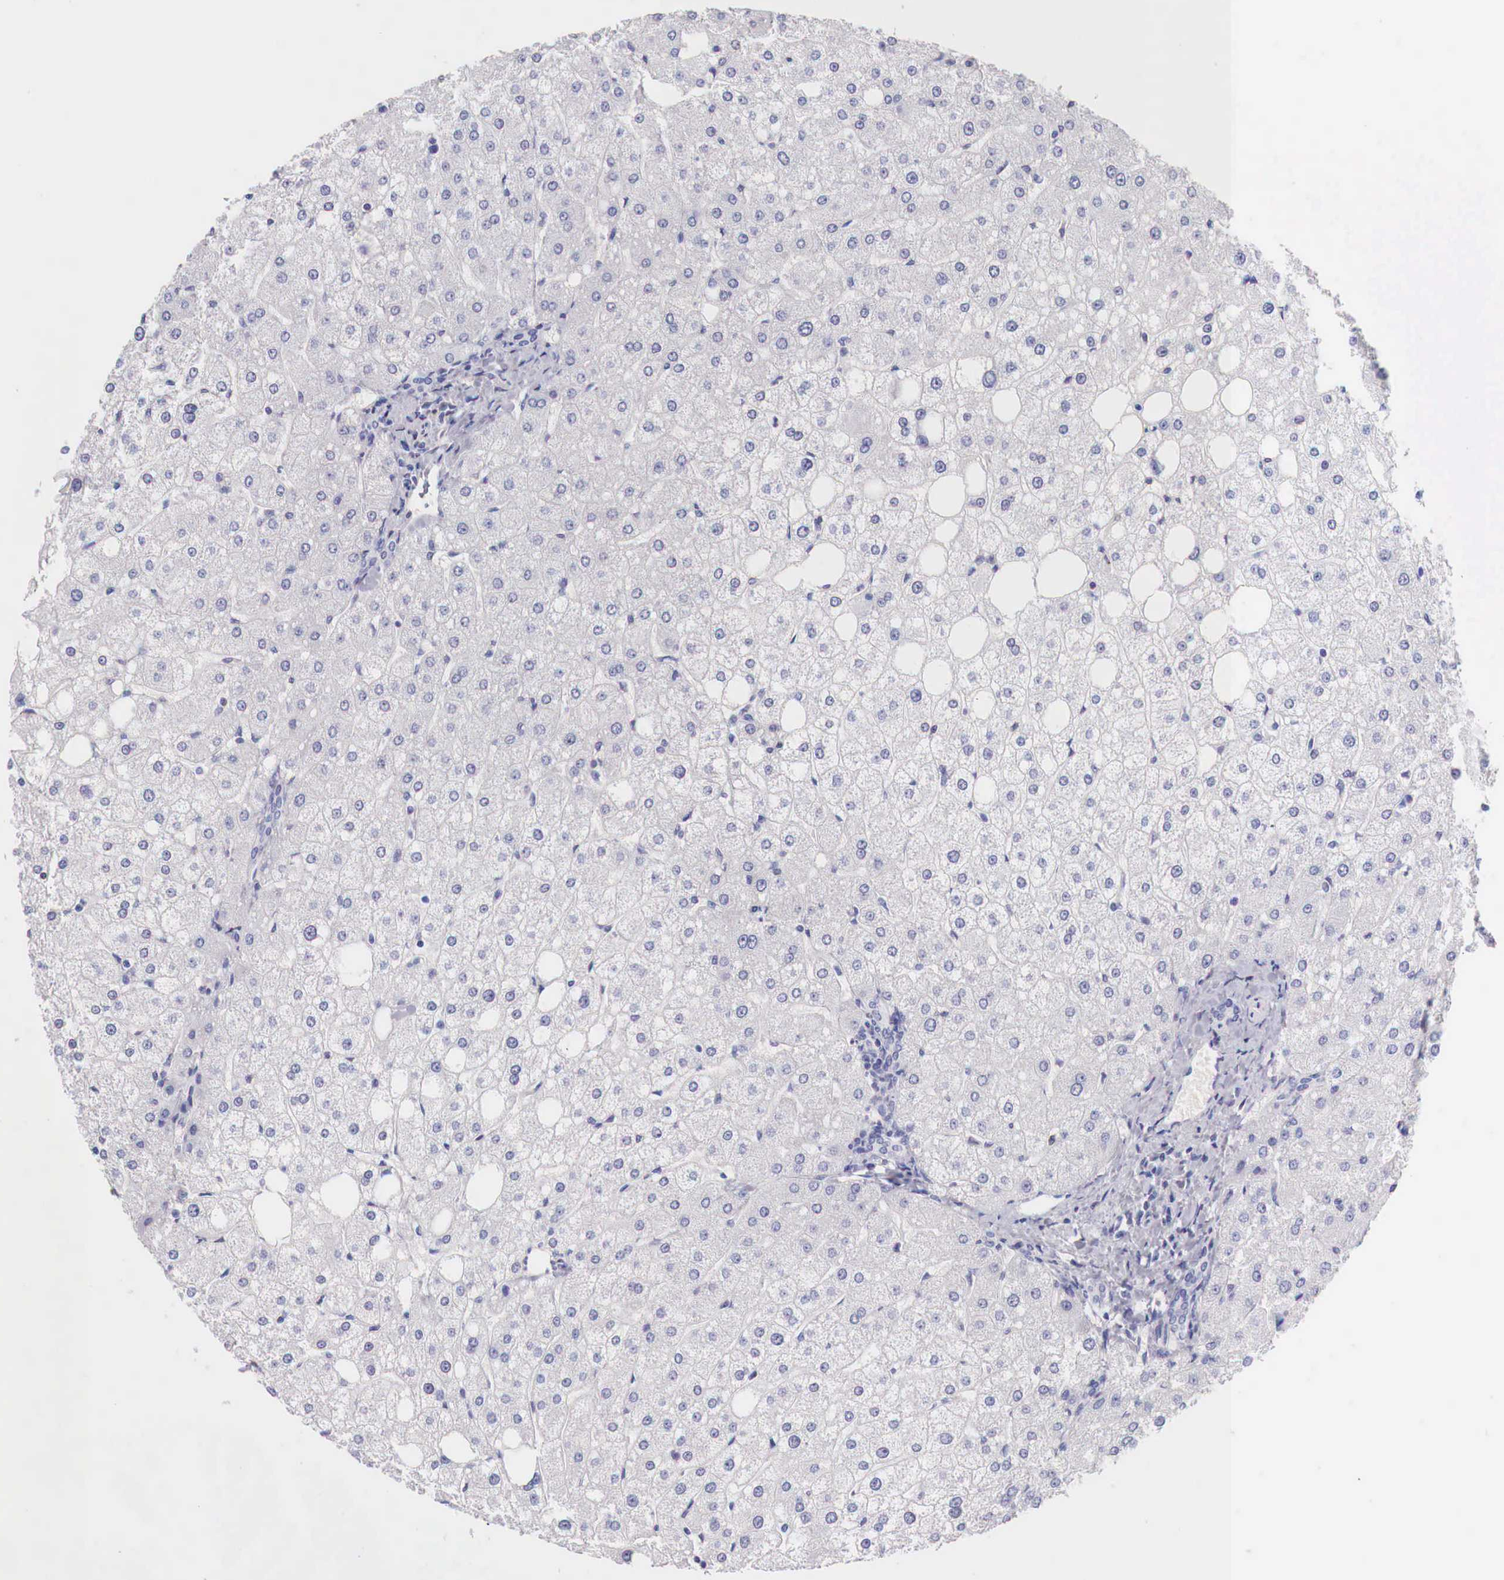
{"staining": {"intensity": "negative", "quantity": "none", "location": "none"}, "tissue": "liver", "cell_type": "Cholangiocytes", "image_type": "normal", "snomed": [{"axis": "morphology", "description": "Normal tissue, NOS"}, {"axis": "topography", "description": "Liver"}], "caption": "A photomicrograph of human liver is negative for staining in cholangiocytes. (DAB (3,3'-diaminobenzidine) immunohistochemistry, high magnification).", "gene": "IDH3G", "patient": {"sex": "male", "age": 35}}